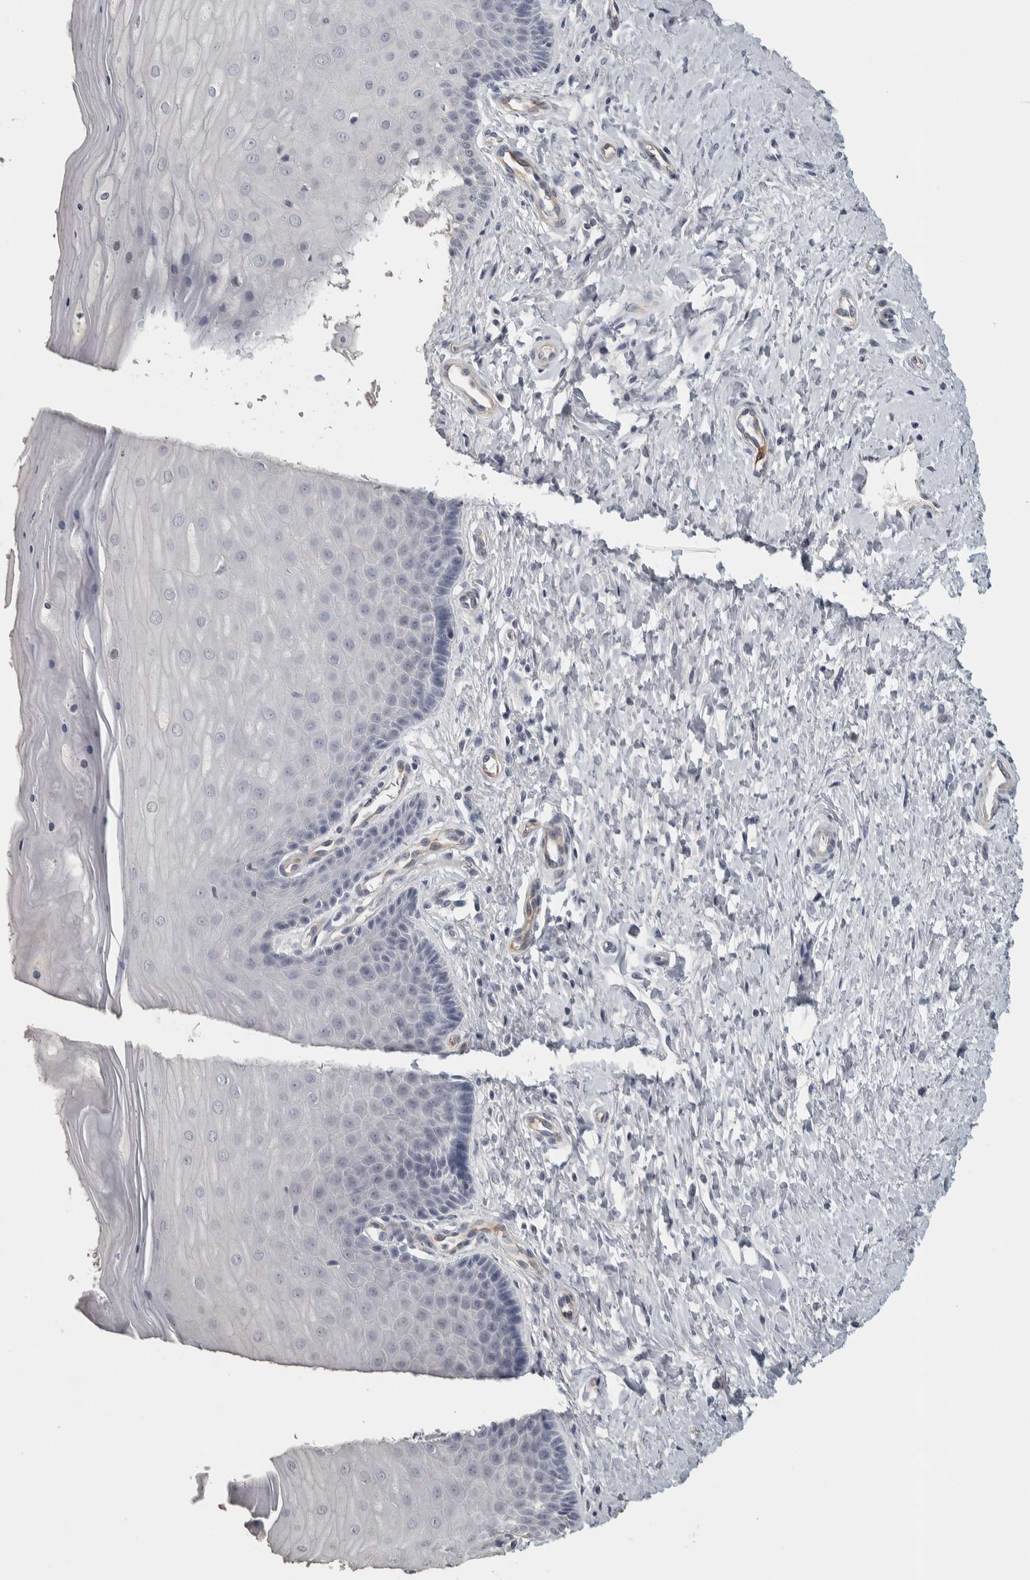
{"staining": {"intensity": "negative", "quantity": "none", "location": "none"}, "tissue": "cervix", "cell_type": "Glandular cells", "image_type": "normal", "snomed": [{"axis": "morphology", "description": "Normal tissue, NOS"}, {"axis": "topography", "description": "Cervix"}], "caption": "Immunohistochemistry (IHC) histopathology image of normal human cervix stained for a protein (brown), which exhibits no expression in glandular cells. (Immunohistochemistry (IHC), brightfield microscopy, high magnification).", "gene": "DCAF10", "patient": {"sex": "female", "age": 55}}